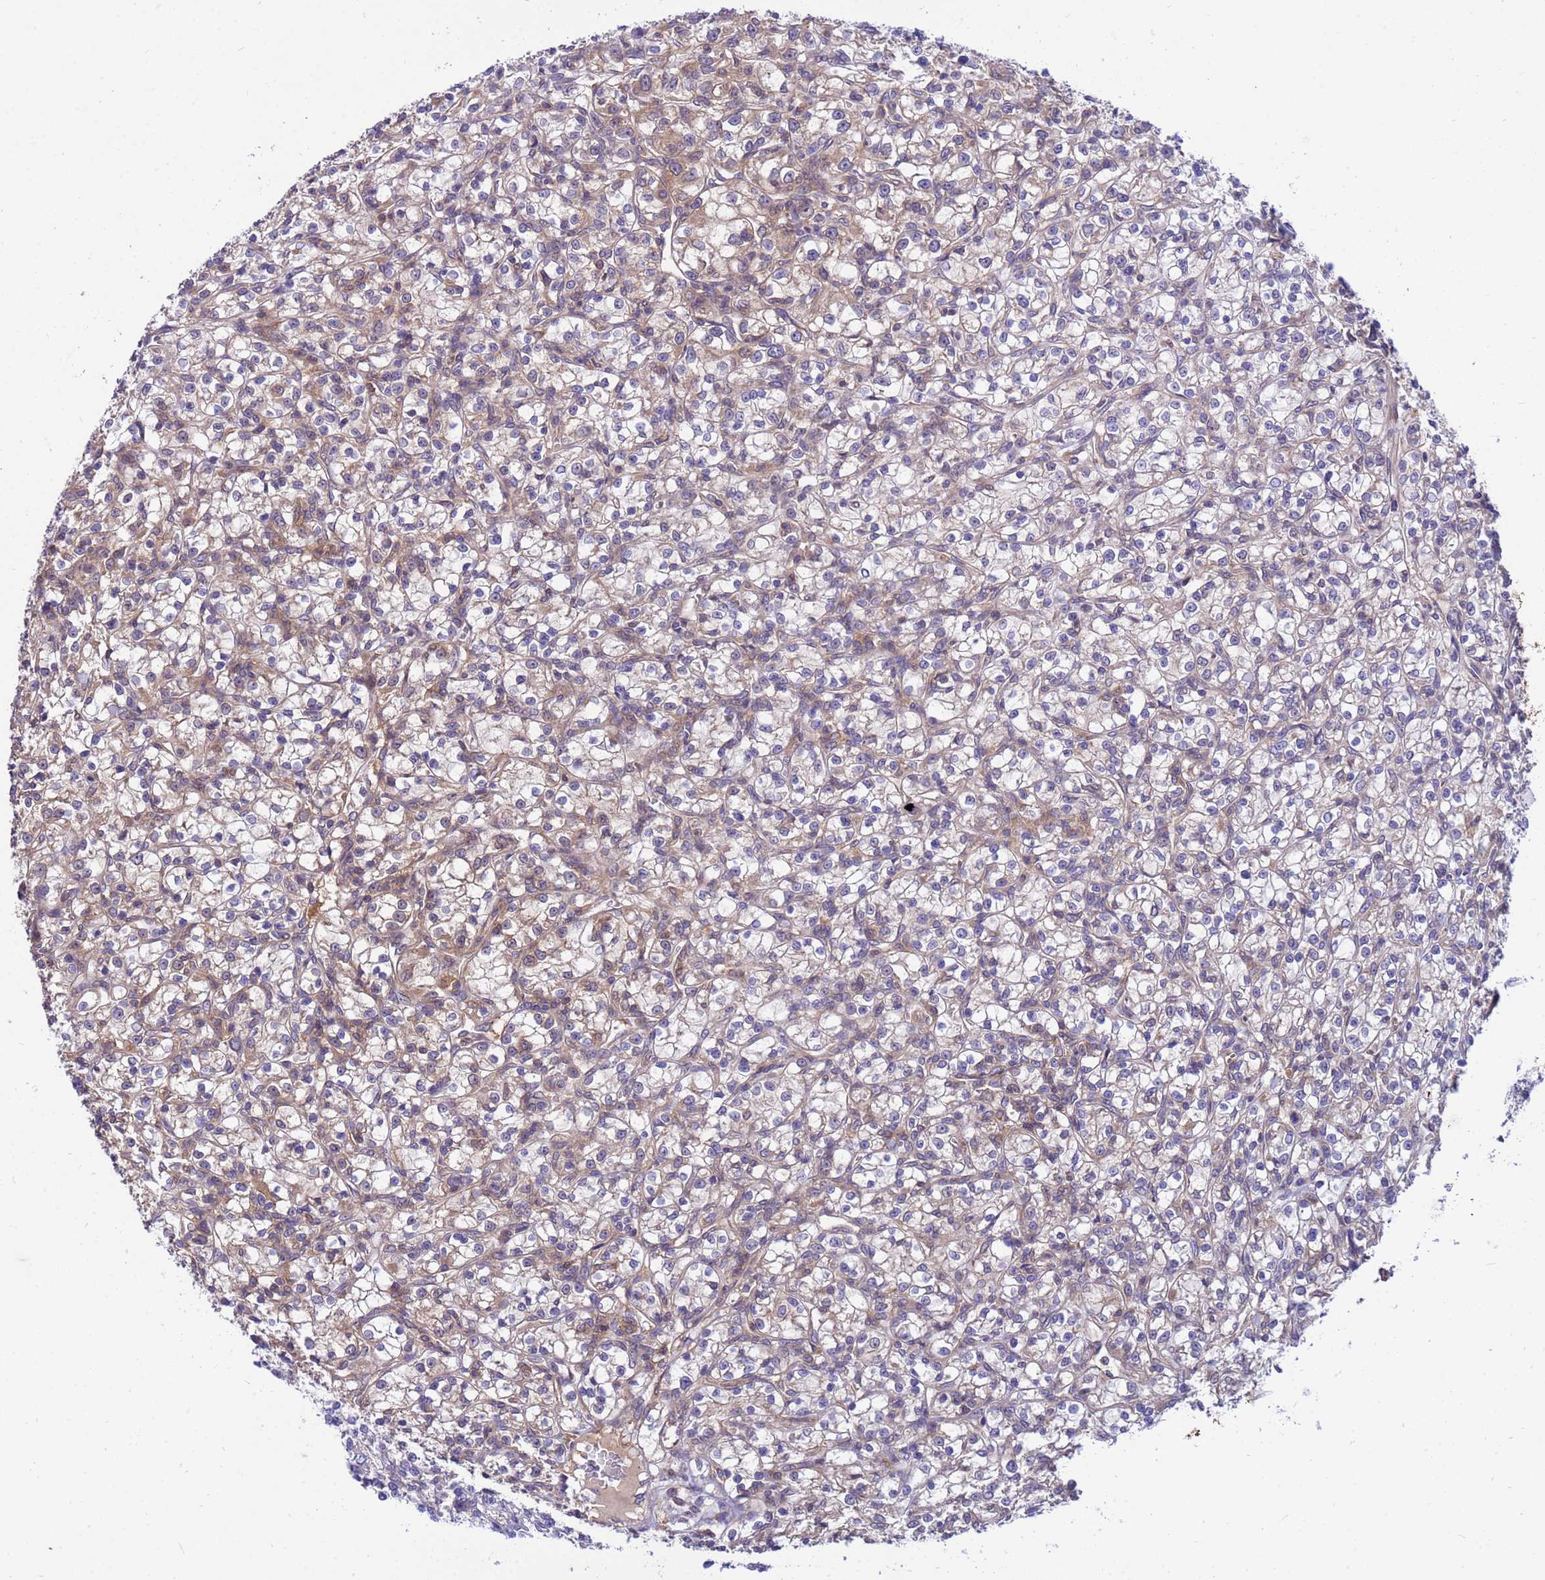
{"staining": {"intensity": "weak", "quantity": "<25%", "location": "cytoplasmic/membranous"}, "tissue": "renal cancer", "cell_type": "Tumor cells", "image_type": "cancer", "snomed": [{"axis": "morphology", "description": "Adenocarcinoma, NOS"}, {"axis": "topography", "description": "Kidney"}], "caption": "A micrograph of human renal cancer is negative for staining in tumor cells.", "gene": "GET3", "patient": {"sex": "female", "age": 59}}